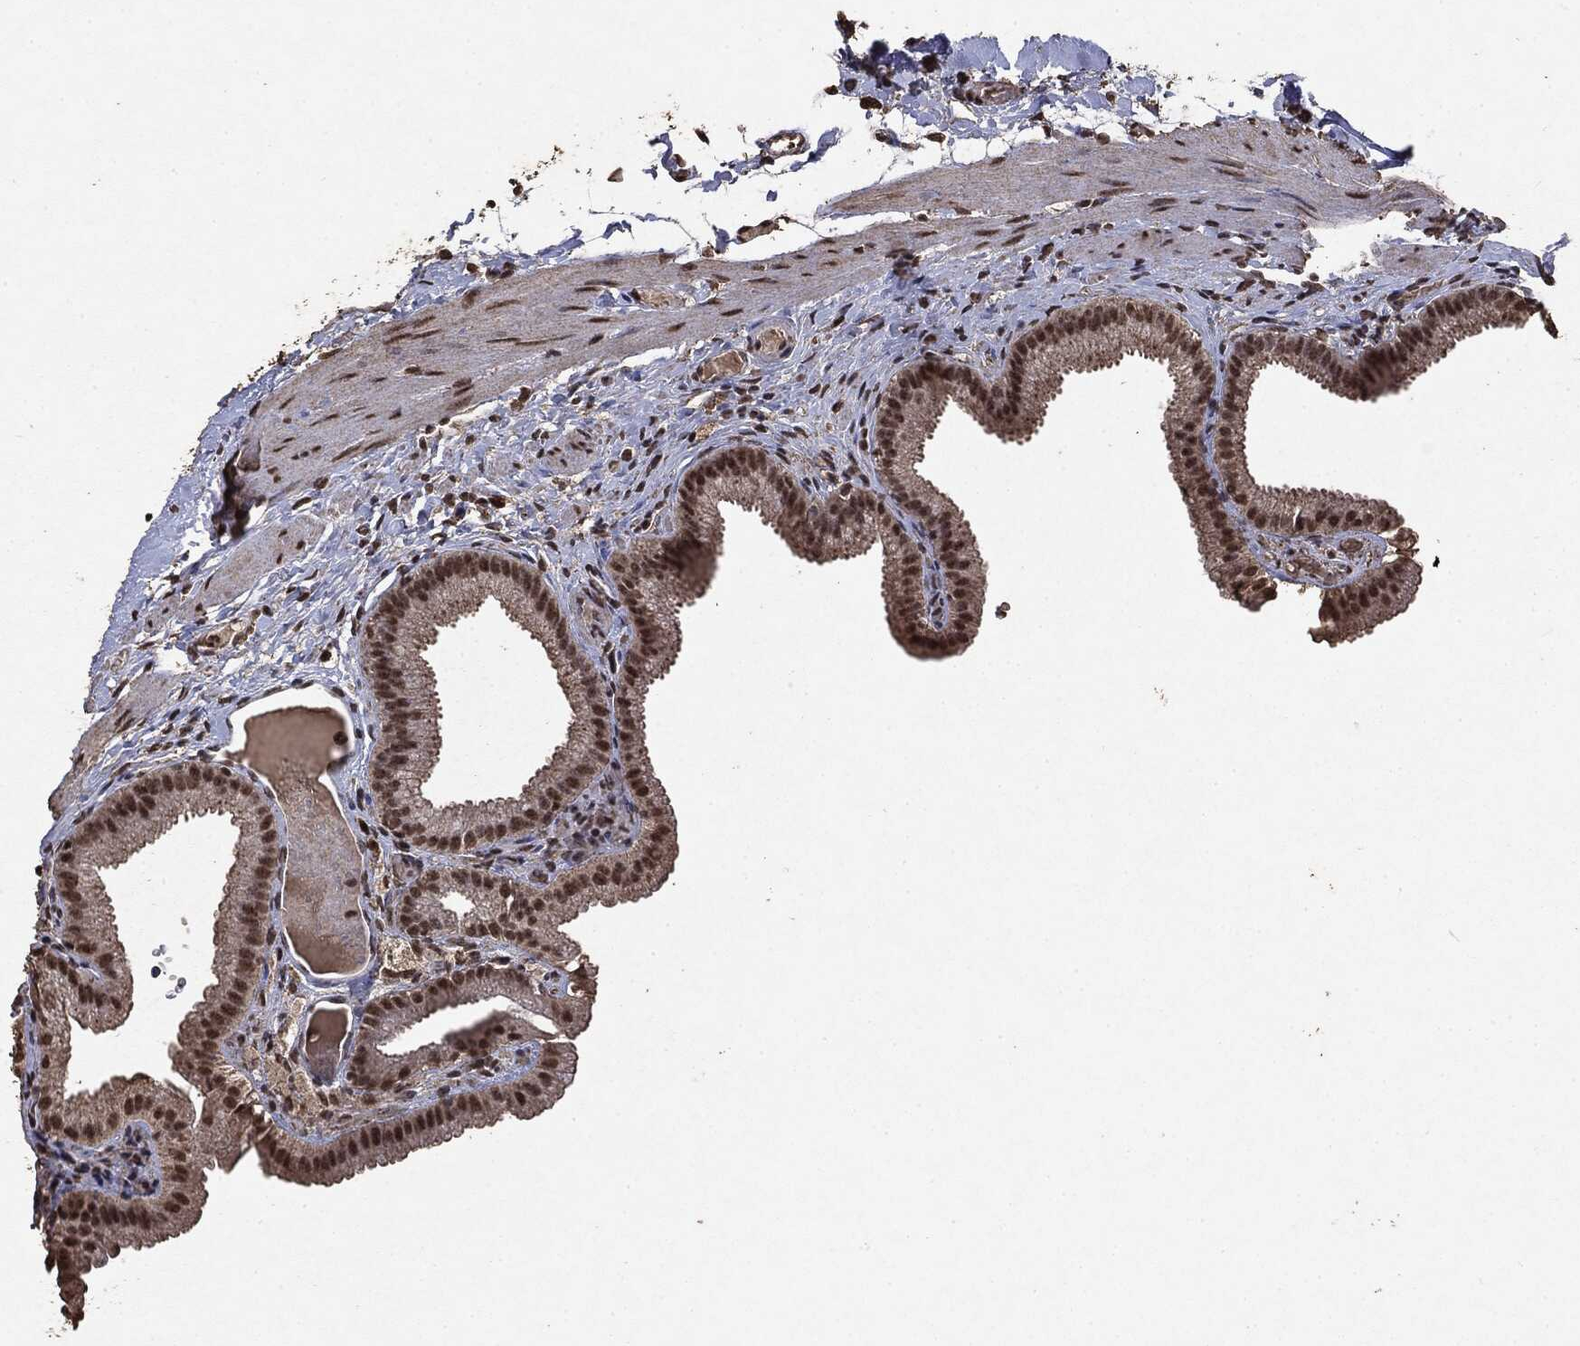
{"staining": {"intensity": "moderate", "quantity": "25%-75%", "location": "nuclear"}, "tissue": "gallbladder", "cell_type": "Glandular cells", "image_type": "normal", "snomed": [{"axis": "morphology", "description": "Normal tissue, NOS"}, {"axis": "topography", "description": "Gallbladder"}, {"axis": "topography", "description": "Peripheral nerve tissue"}], "caption": "The photomicrograph shows a brown stain indicating the presence of a protein in the nuclear of glandular cells in gallbladder. (IHC, brightfield microscopy, high magnification).", "gene": "RAD18", "patient": {"sex": "female", "age": 45}}